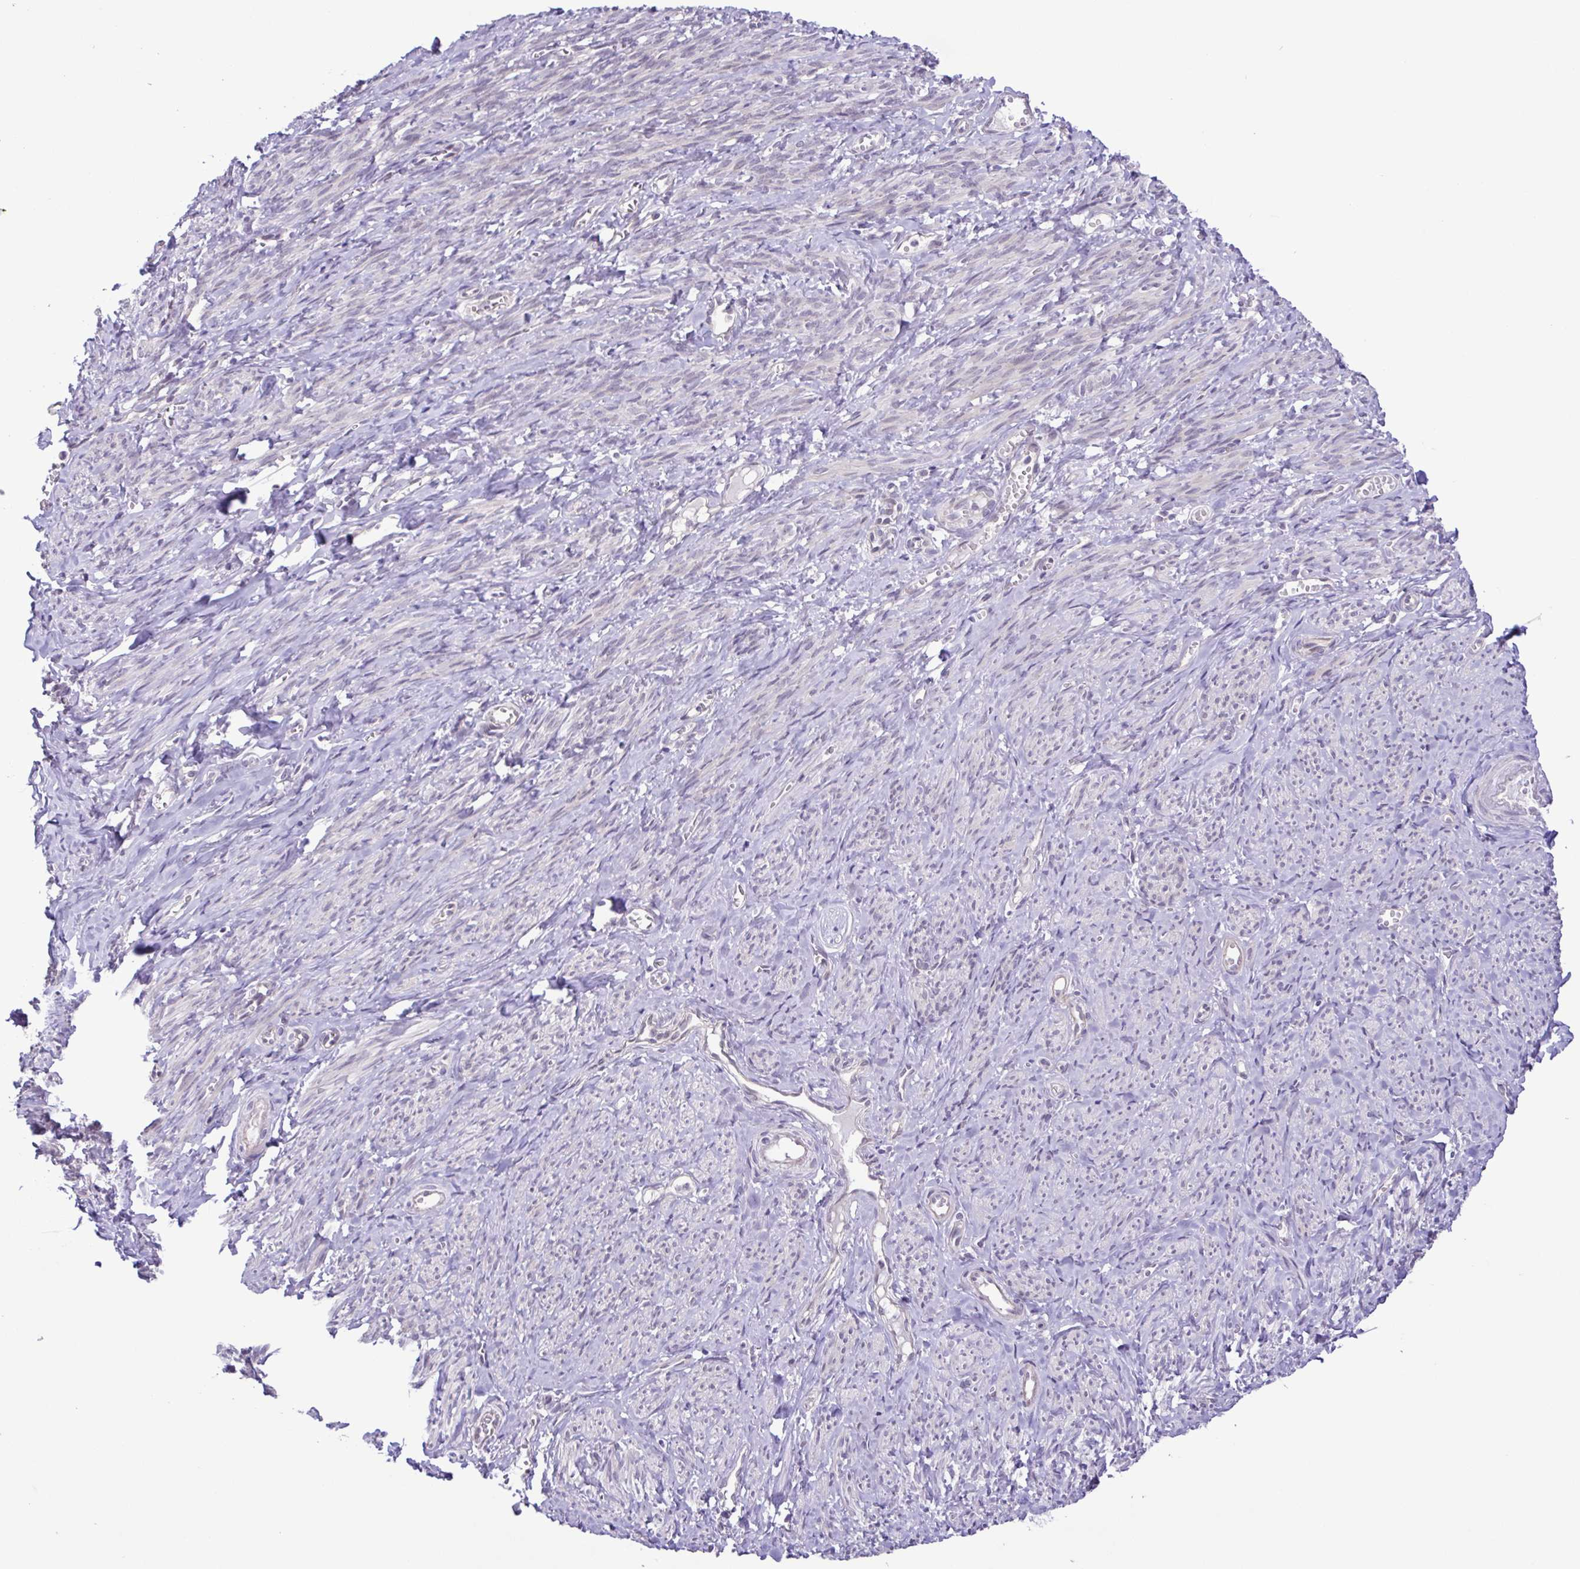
{"staining": {"intensity": "negative", "quantity": "none", "location": "none"}, "tissue": "smooth muscle", "cell_type": "Smooth muscle cells", "image_type": "normal", "snomed": [{"axis": "morphology", "description": "Normal tissue, NOS"}, {"axis": "topography", "description": "Smooth muscle"}], "caption": "Protein analysis of normal smooth muscle reveals no significant expression in smooth muscle cells.", "gene": "IL1RN", "patient": {"sex": "female", "age": 65}}